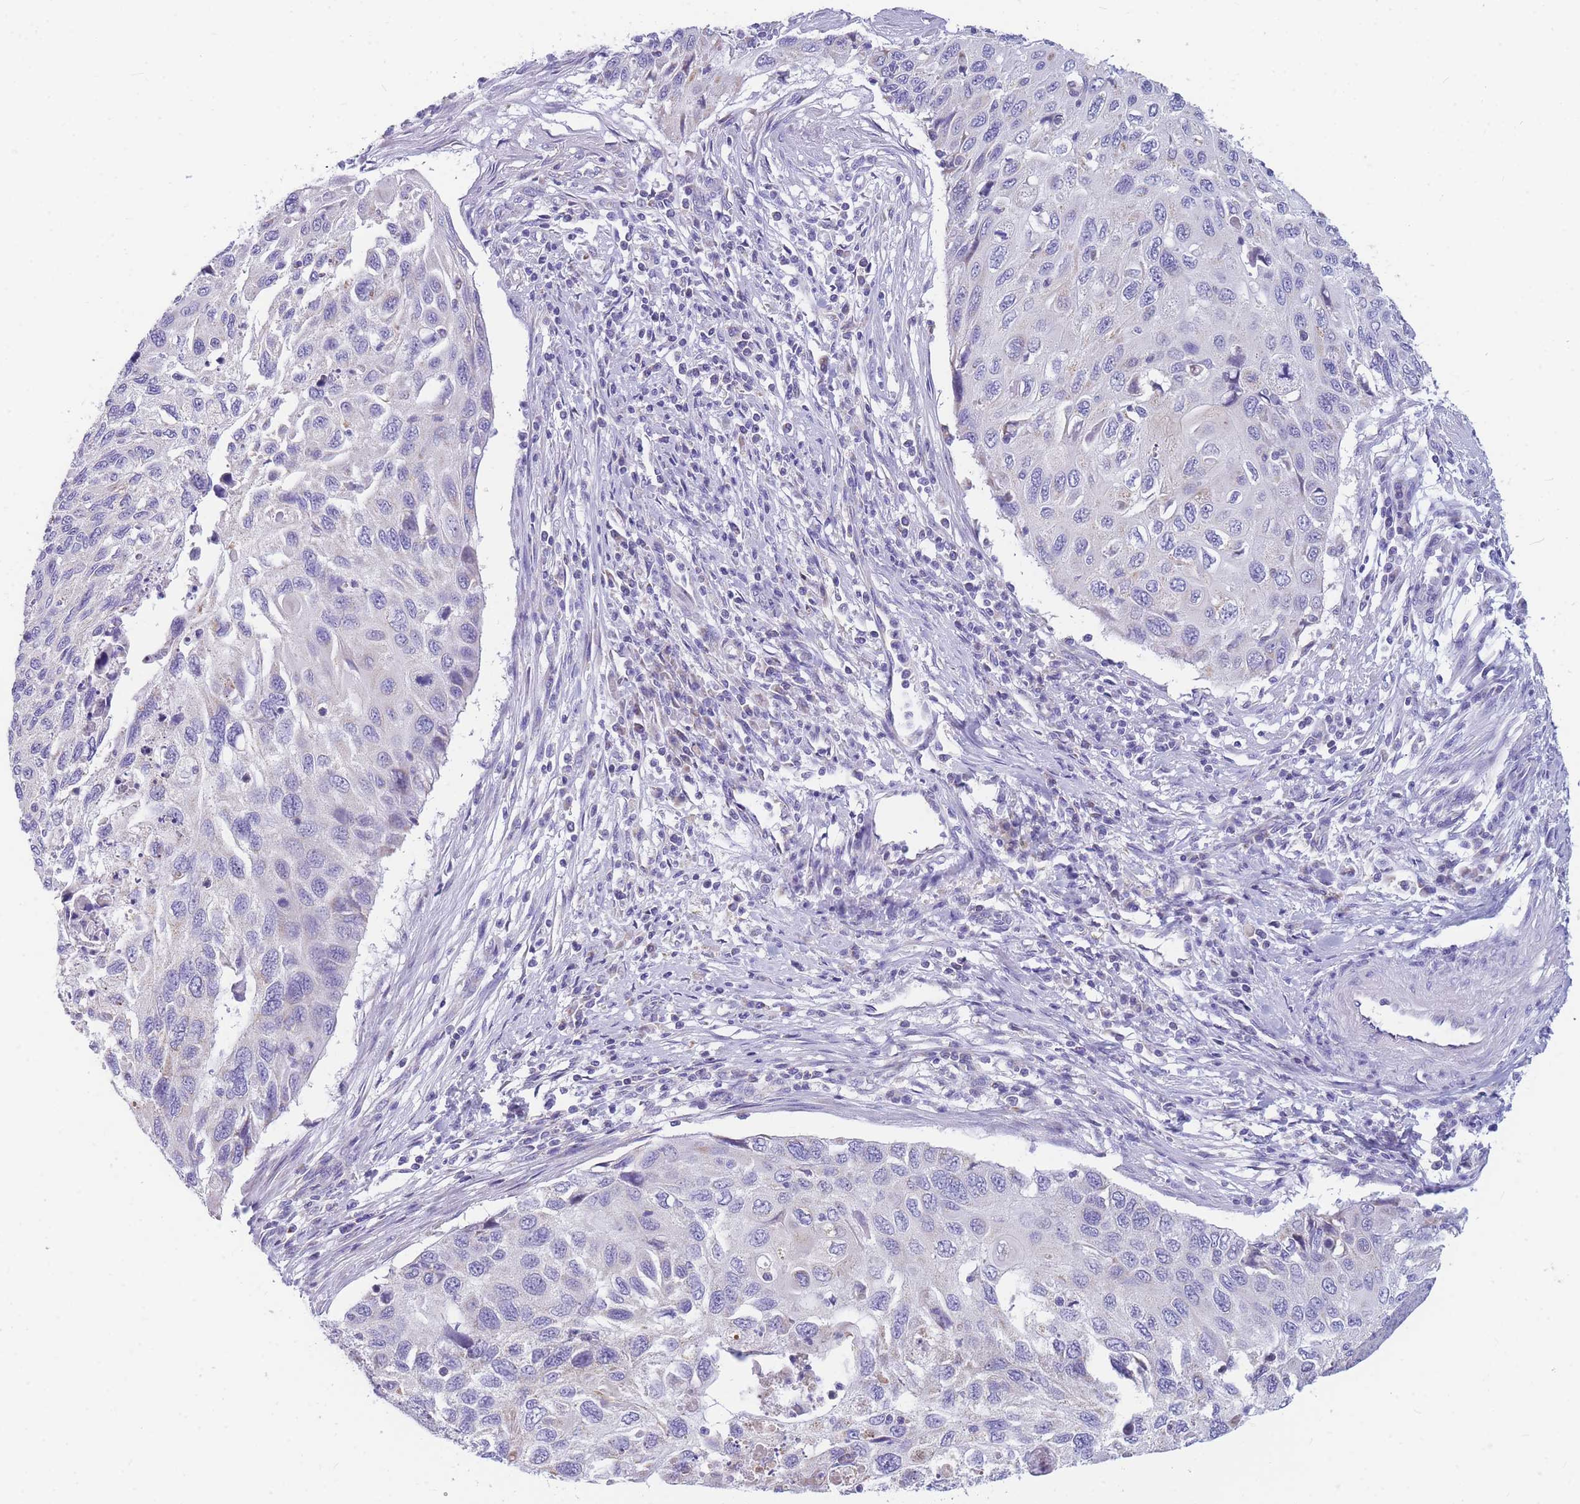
{"staining": {"intensity": "negative", "quantity": "none", "location": "none"}, "tissue": "cervical cancer", "cell_type": "Tumor cells", "image_type": "cancer", "snomed": [{"axis": "morphology", "description": "Squamous cell carcinoma, NOS"}, {"axis": "topography", "description": "Cervix"}], "caption": "High power microscopy photomicrograph of an immunohistochemistry histopathology image of cervical cancer, revealing no significant expression in tumor cells. The staining was performed using DAB (3,3'-diaminobenzidine) to visualize the protein expression in brown, while the nuclei were stained in blue with hematoxylin (Magnification: 20x).", "gene": "DHRS11", "patient": {"sex": "female", "age": 70}}